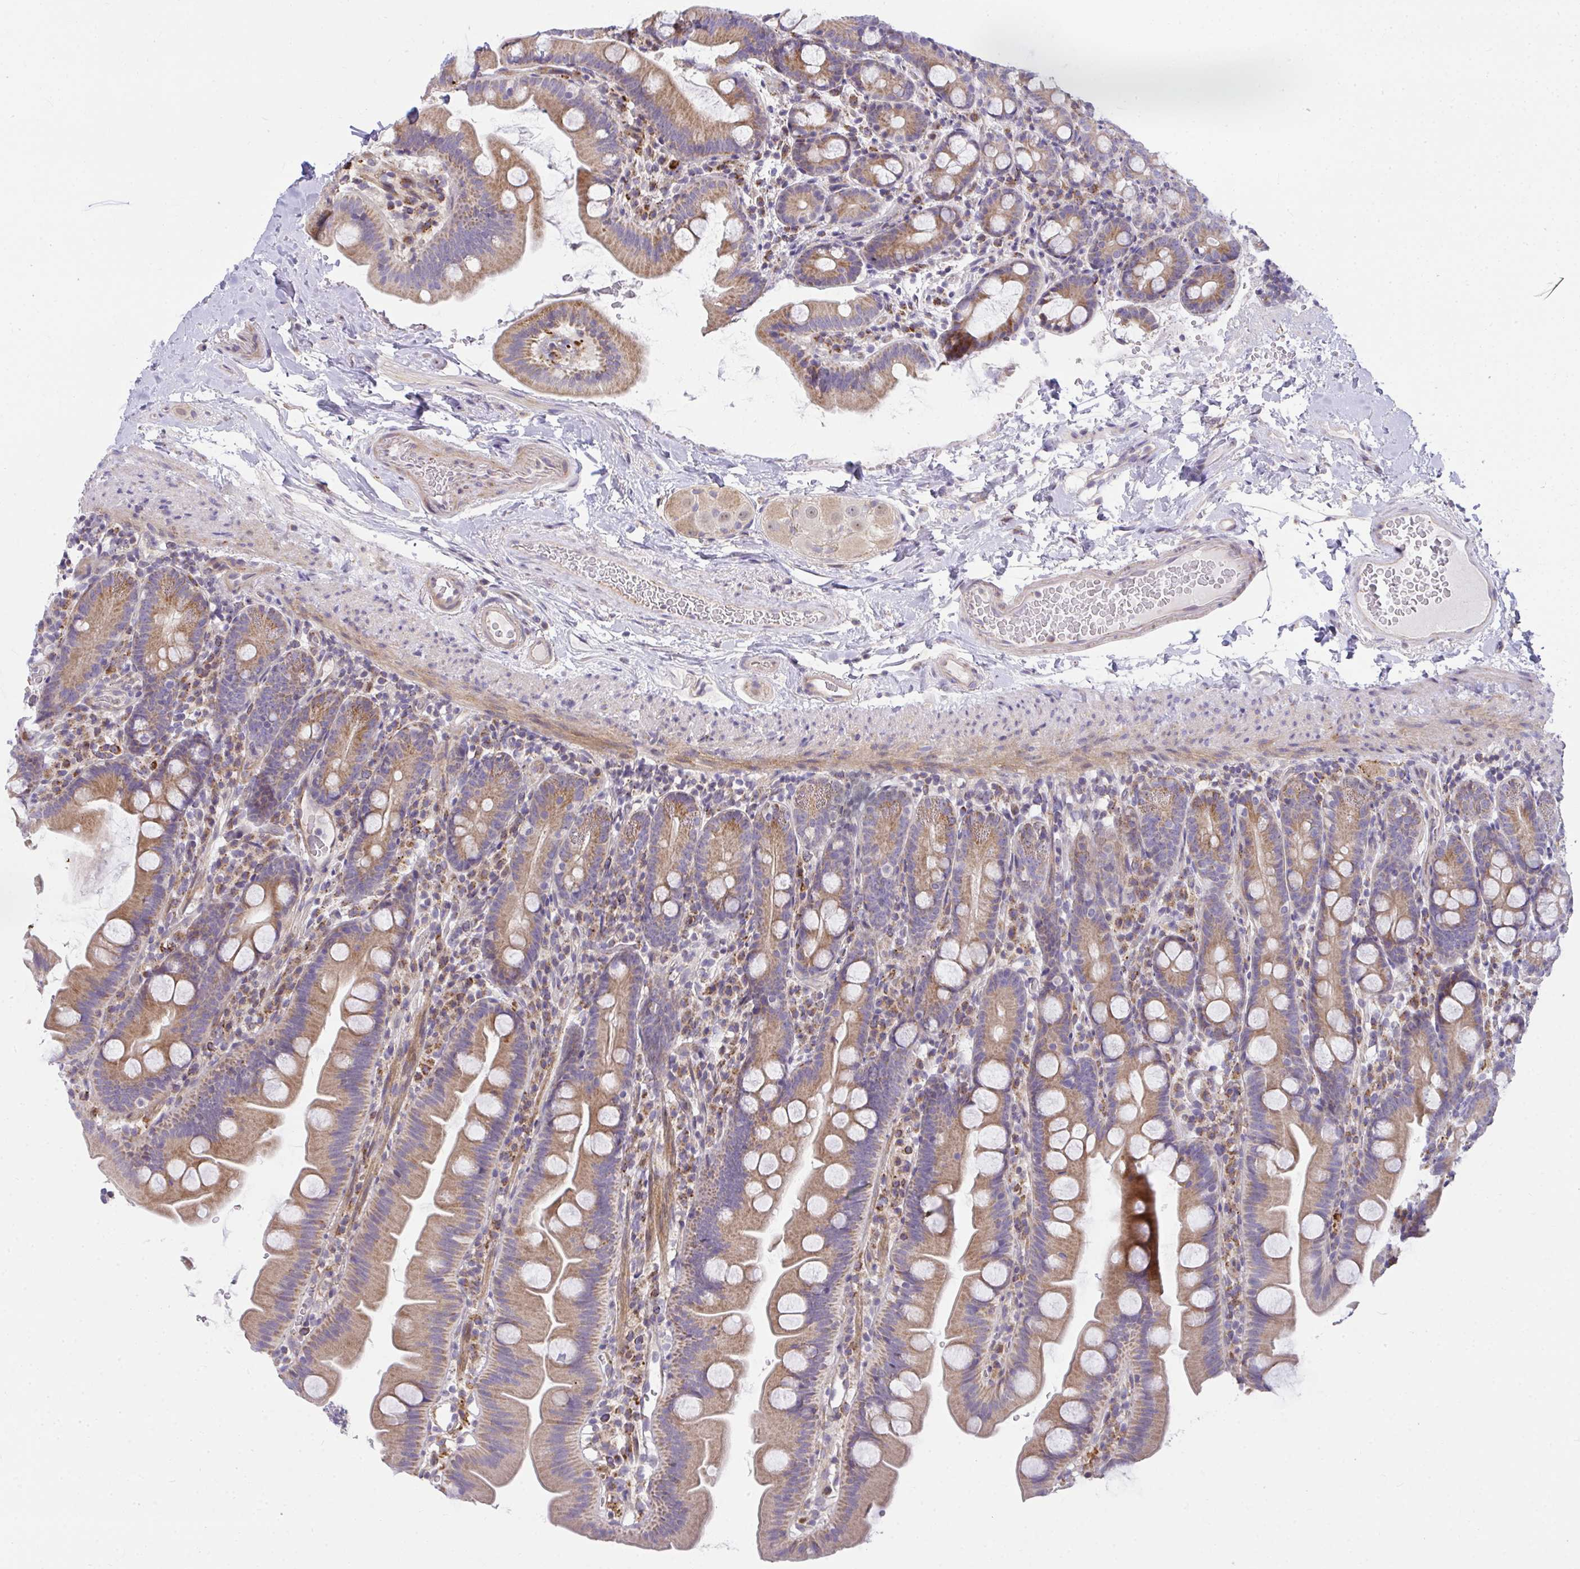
{"staining": {"intensity": "strong", "quantity": ">75%", "location": "cytoplasmic/membranous"}, "tissue": "small intestine", "cell_type": "Glandular cells", "image_type": "normal", "snomed": [{"axis": "morphology", "description": "Normal tissue, NOS"}, {"axis": "topography", "description": "Small intestine"}], "caption": "The immunohistochemical stain highlights strong cytoplasmic/membranous expression in glandular cells of normal small intestine. (Brightfield microscopy of DAB IHC at high magnification).", "gene": "SRRM4", "patient": {"sex": "female", "age": 68}}